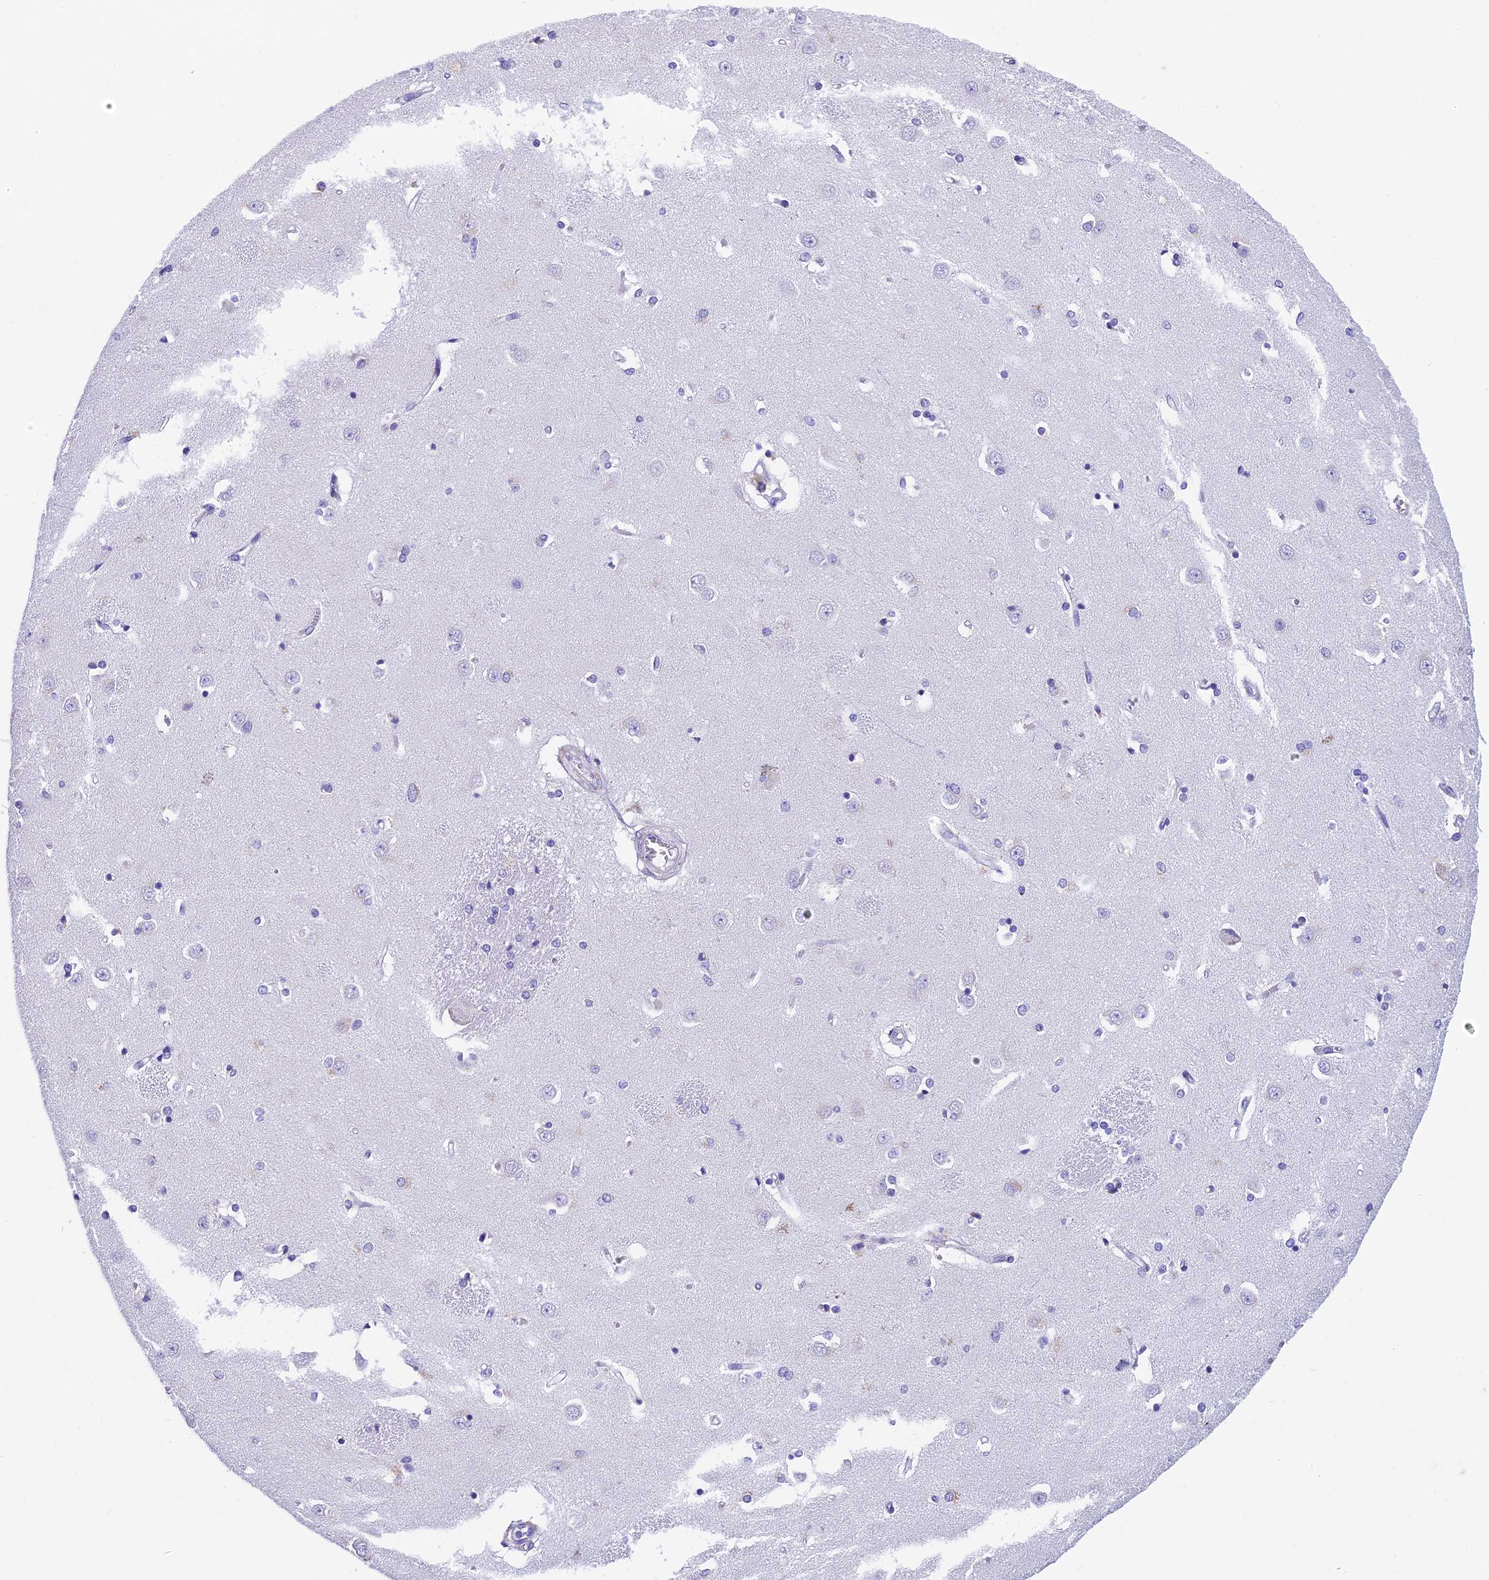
{"staining": {"intensity": "negative", "quantity": "none", "location": "none"}, "tissue": "caudate", "cell_type": "Glial cells", "image_type": "normal", "snomed": [{"axis": "morphology", "description": "Normal tissue, NOS"}, {"axis": "topography", "description": "Lateral ventricle wall"}], "caption": "A high-resolution micrograph shows immunohistochemistry (IHC) staining of normal caudate, which shows no significant staining in glial cells.", "gene": "SLC8B1", "patient": {"sex": "male", "age": 37}}